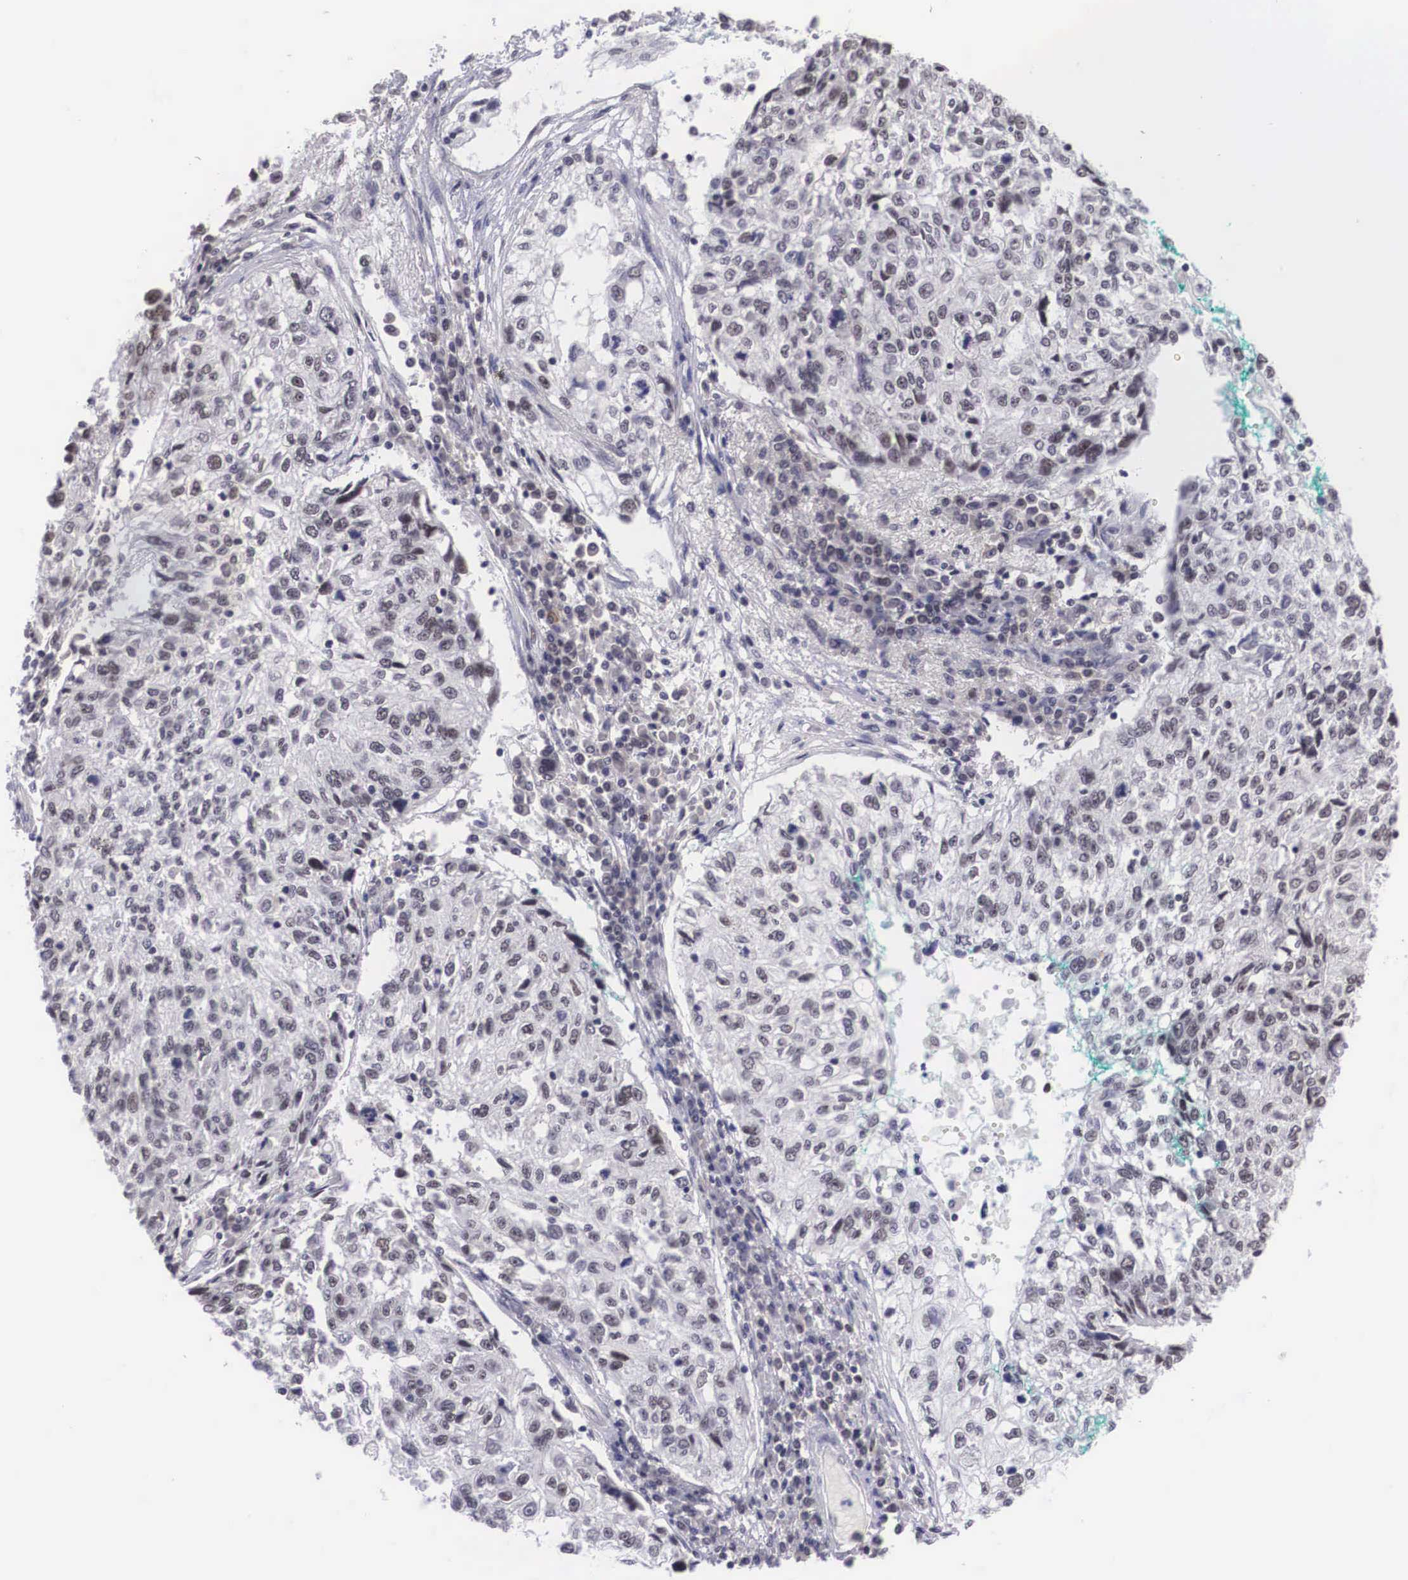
{"staining": {"intensity": "negative", "quantity": "none", "location": "none"}, "tissue": "cervical cancer", "cell_type": "Tumor cells", "image_type": "cancer", "snomed": [{"axis": "morphology", "description": "Squamous cell carcinoma, NOS"}, {"axis": "topography", "description": "Cervix"}], "caption": "Human cervical cancer stained for a protein using immunohistochemistry demonstrates no expression in tumor cells.", "gene": "ZNF275", "patient": {"sex": "female", "age": 57}}